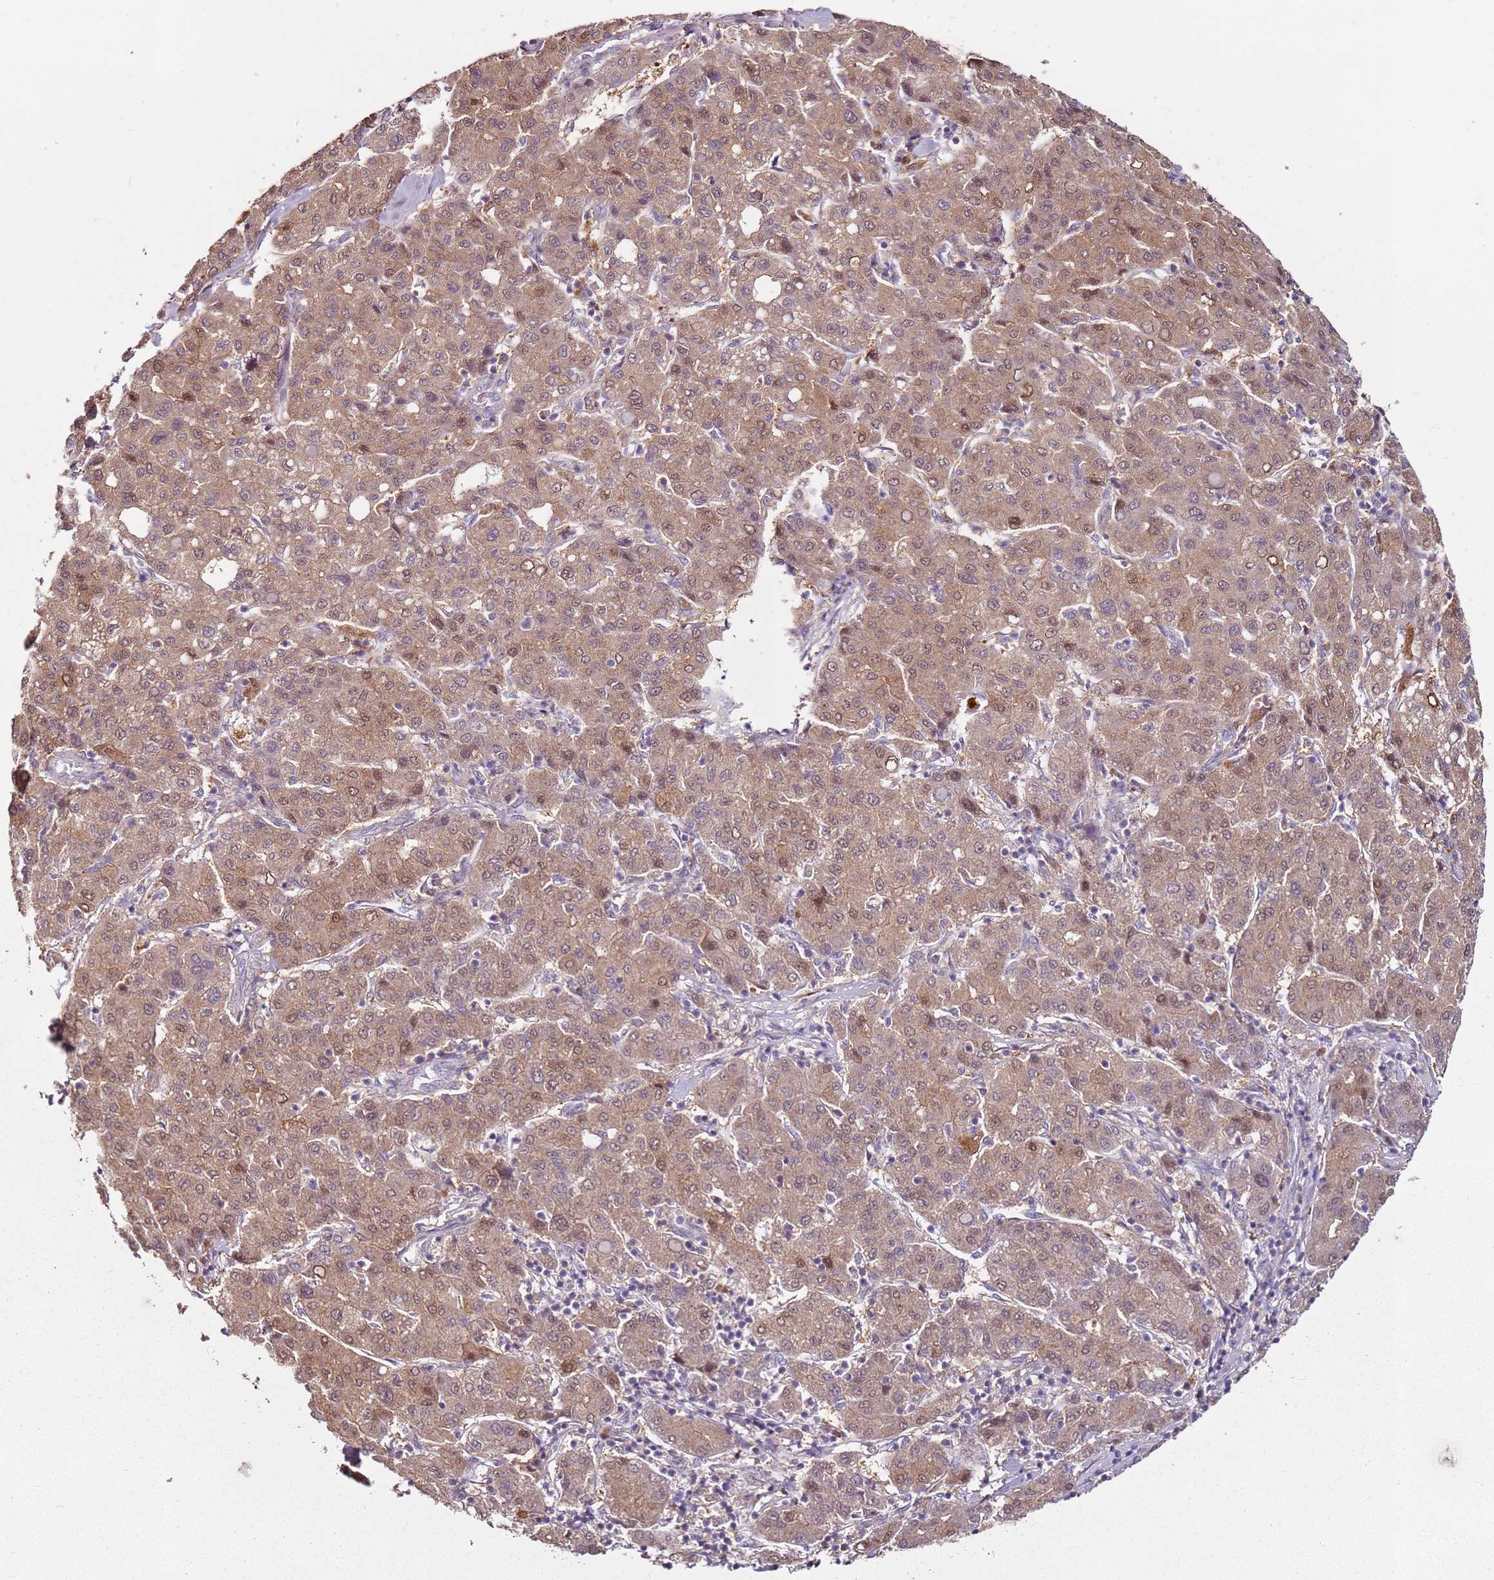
{"staining": {"intensity": "moderate", "quantity": ">75%", "location": "cytoplasmic/membranous,nuclear"}, "tissue": "liver cancer", "cell_type": "Tumor cells", "image_type": "cancer", "snomed": [{"axis": "morphology", "description": "Carcinoma, Hepatocellular, NOS"}, {"axis": "topography", "description": "Liver"}], "caption": "Liver hepatocellular carcinoma stained for a protein (brown) shows moderate cytoplasmic/membranous and nuclear positive expression in about >75% of tumor cells.", "gene": "MDH1", "patient": {"sex": "male", "age": 65}}